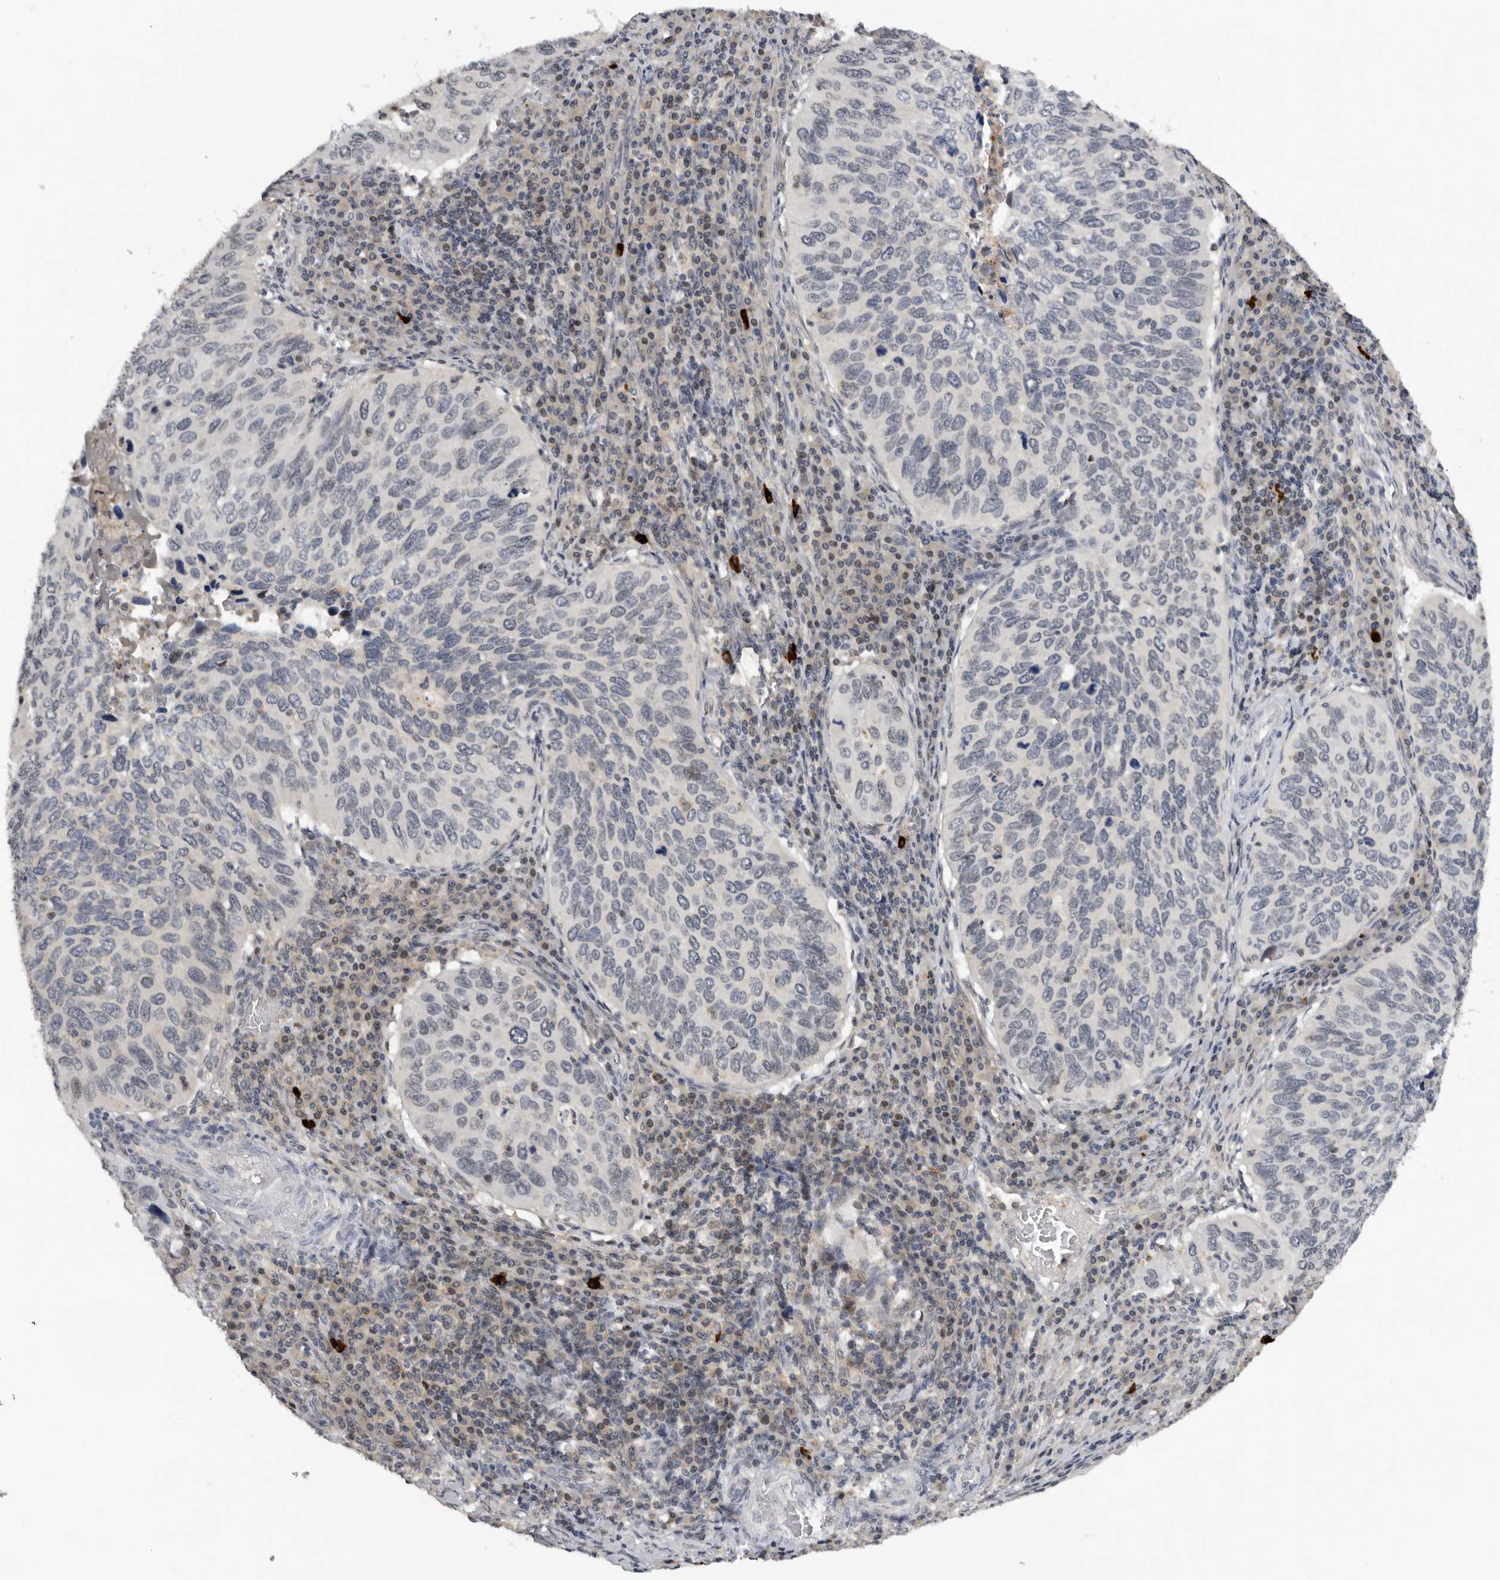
{"staining": {"intensity": "negative", "quantity": "none", "location": "none"}, "tissue": "cervical cancer", "cell_type": "Tumor cells", "image_type": "cancer", "snomed": [{"axis": "morphology", "description": "Squamous cell carcinoma, NOS"}, {"axis": "topography", "description": "Cervix"}], "caption": "DAB immunohistochemical staining of human squamous cell carcinoma (cervical) demonstrates no significant expression in tumor cells. Nuclei are stained in blue.", "gene": "KIF2B", "patient": {"sex": "female", "age": 38}}